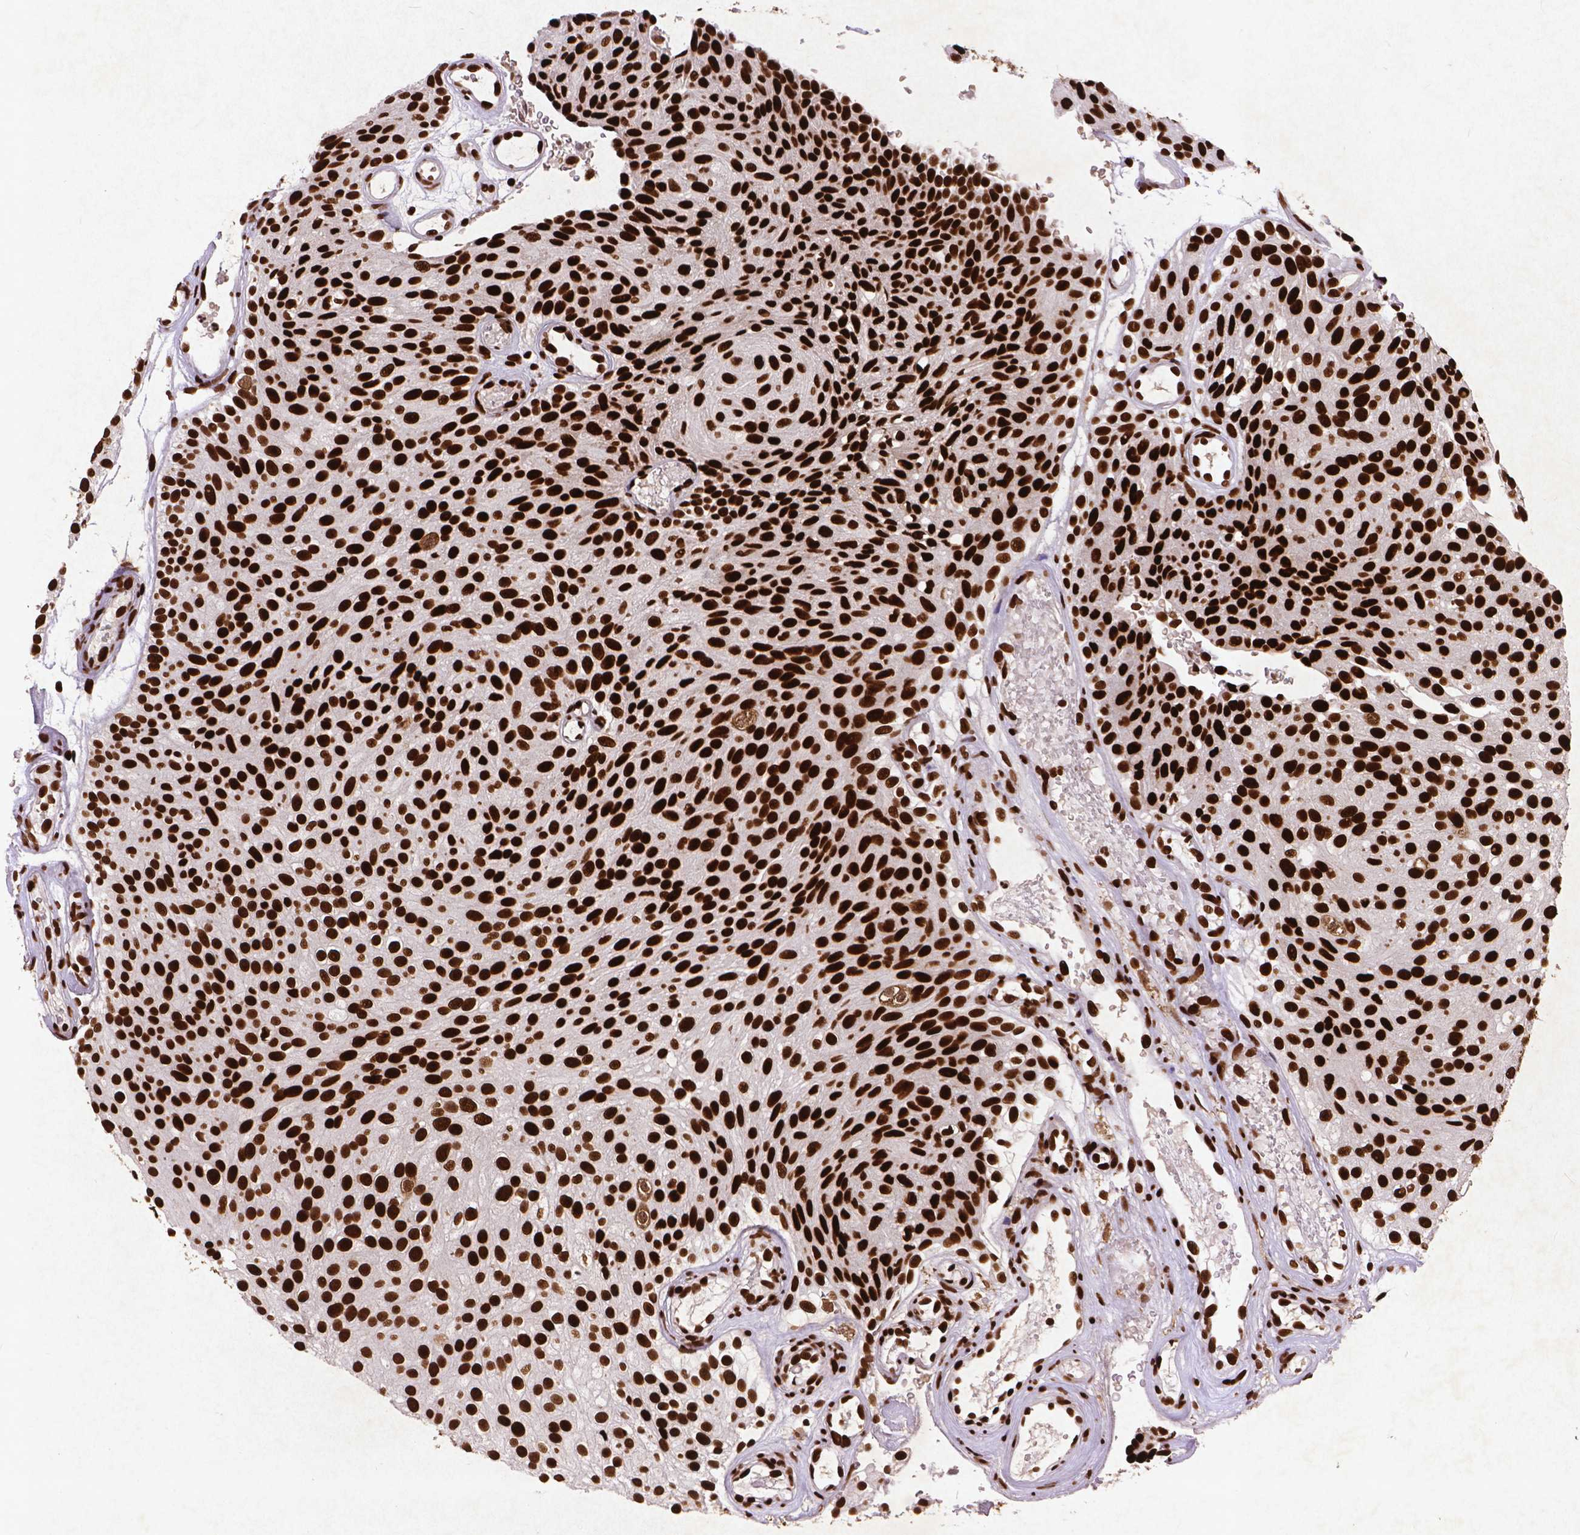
{"staining": {"intensity": "strong", "quantity": ">75%", "location": "nuclear"}, "tissue": "urothelial cancer", "cell_type": "Tumor cells", "image_type": "cancer", "snomed": [{"axis": "morphology", "description": "Urothelial carcinoma, Low grade"}, {"axis": "topography", "description": "Urinary bladder"}], "caption": "Immunohistochemistry staining of urothelial cancer, which displays high levels of strong nuclear expression in about >75% of tumor cells indicating strong nuclear protein positivity. The staining was performed using DAB (brown) for protein detection and nuclei were counterstained in hematoxylin (blue).", "gene": "CITED2", "patient": {"sex": "male", "age": 78}}